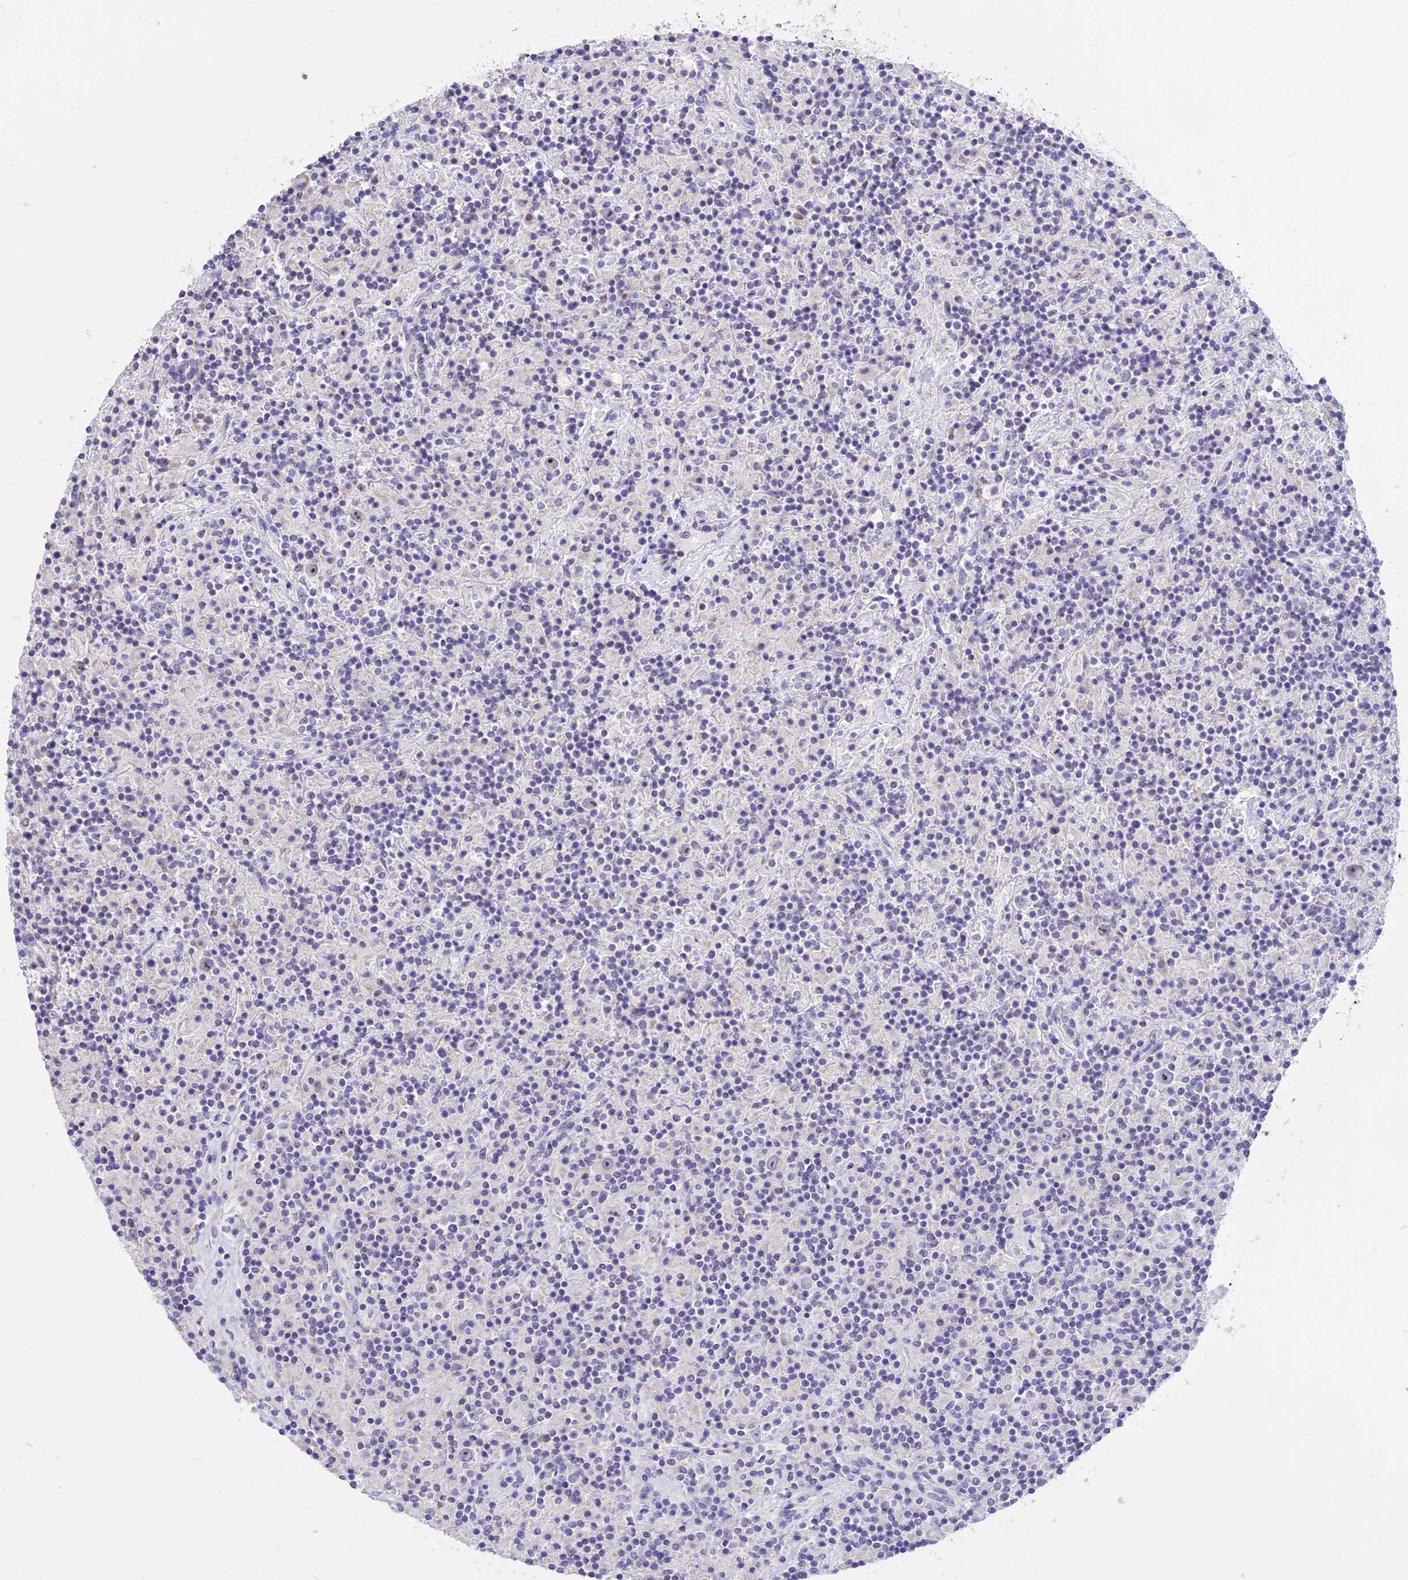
{"staining": {"intensity": "weak", "quantity": "25%-75%", "location": "nuclear"}, "tissue": "lymphoma", "cell_type": "Tumor cells", "image_type": "cancer", "snomed": [{"axis": "morphology", "description": "Hodgkin's disease, NOS"}, {"axis": "topography", "description": "Lymph node"}], "caption": "Protein expression analysis of lymphoma reveals weak nuclear expression in about 25%-75% of tumor cells.", "gene": "CMSS1", "patient": {"sex": "male", "age": 70}}